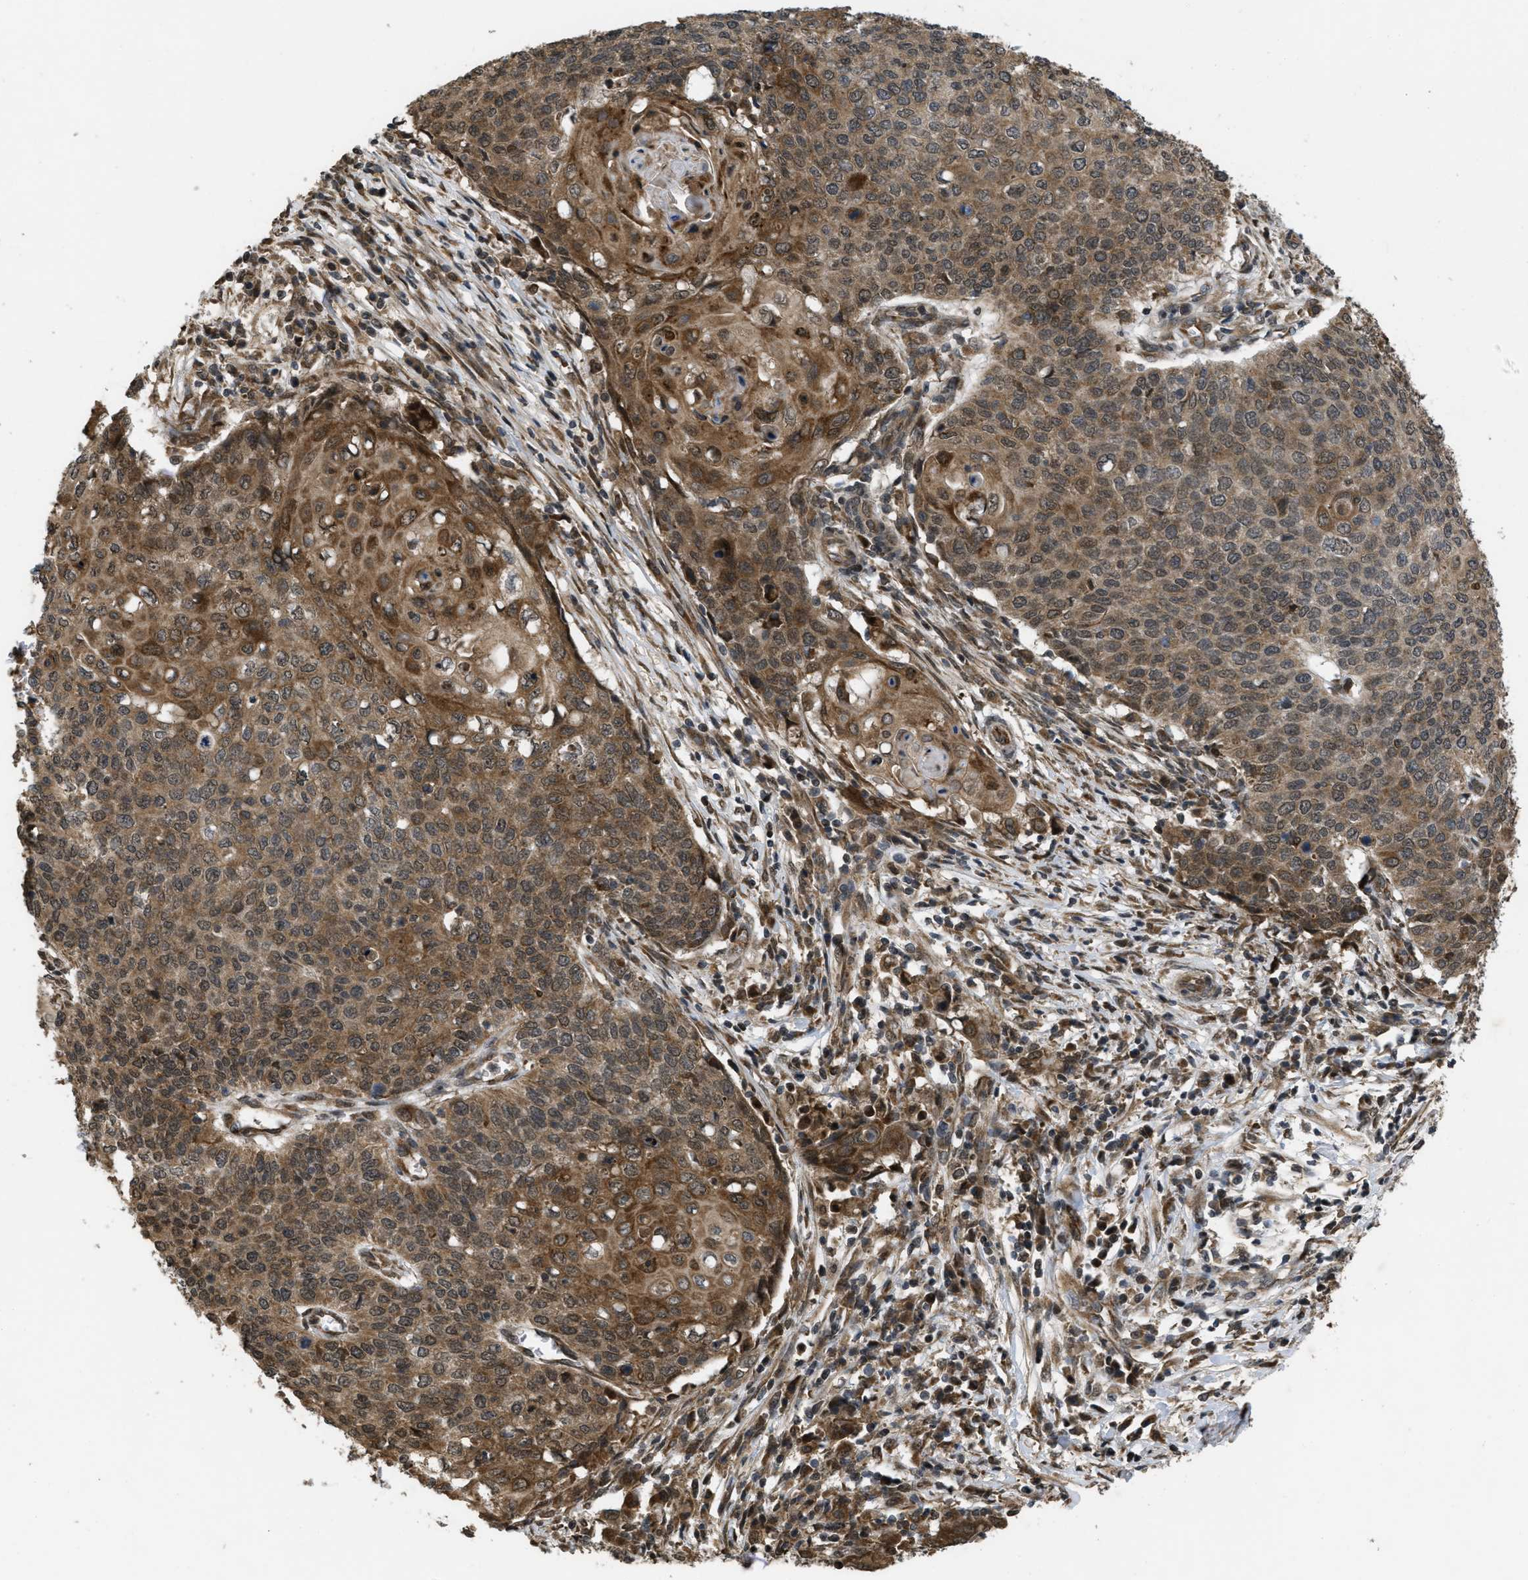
{"staining": {"intensity": "moderate", "quantity": ">75%", "location": "cytoplasmic/membranous"}, "tissue": "cervical cancer", "cell_type": "Tumor cells", "image_type": "cancer", "snomed": [{"axis": "morphology", "description": "Squamous cell carcinoma, NOS"}, {"axis": "topography", "description": "Cervix"}], "caption": "This photomicrograph demonstrates IHC staining of cervical cancer (squamous cell carcinoma), with medium moderate cytoplasmic/membranous staining in approximately >75% of tumor cells.", "gene": "SPTLC1", "patient": {"sex": "female", "age": 39}}